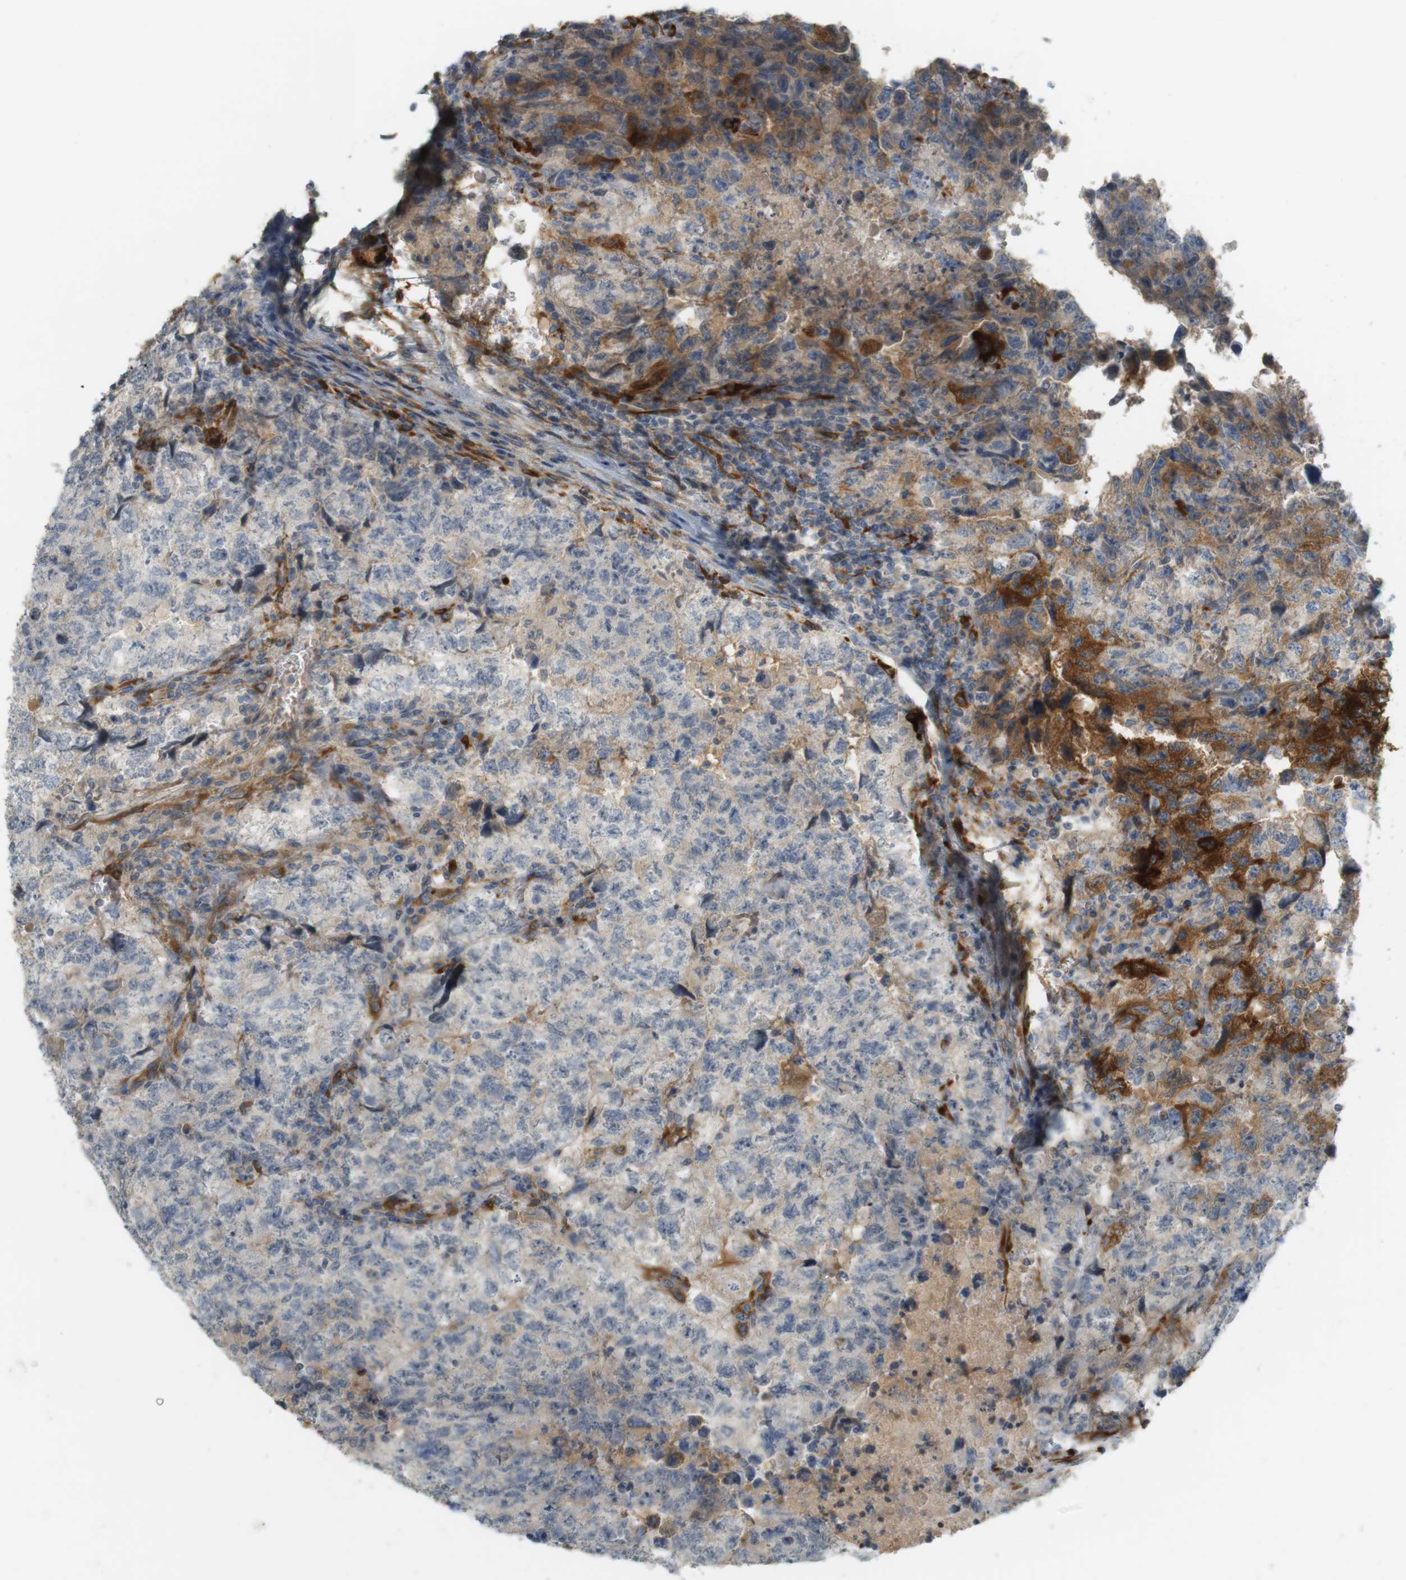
{"staining": {"intensity": "strong", "quantity": "25%-75%", "location": "cytoplasmic/membranous"}, "tissue": "testis cancer", "cell_type": "Tumor cells", "image_type": "cancer", "snomed": [{"axis": "morphology", "description": "Carcinoma, Embryonal, NOS"}, {"axis": "topography", "description": "Testis"}], "caption": "DAB immunohistochemical staining of human embryonal carcinoma (testis) exhibits strong cytoplasmic/membranous protein expression in about 25%-75% of tumor cells.", "gene": "PDE3A", "patient": {"sex": "male", "age": 36}}